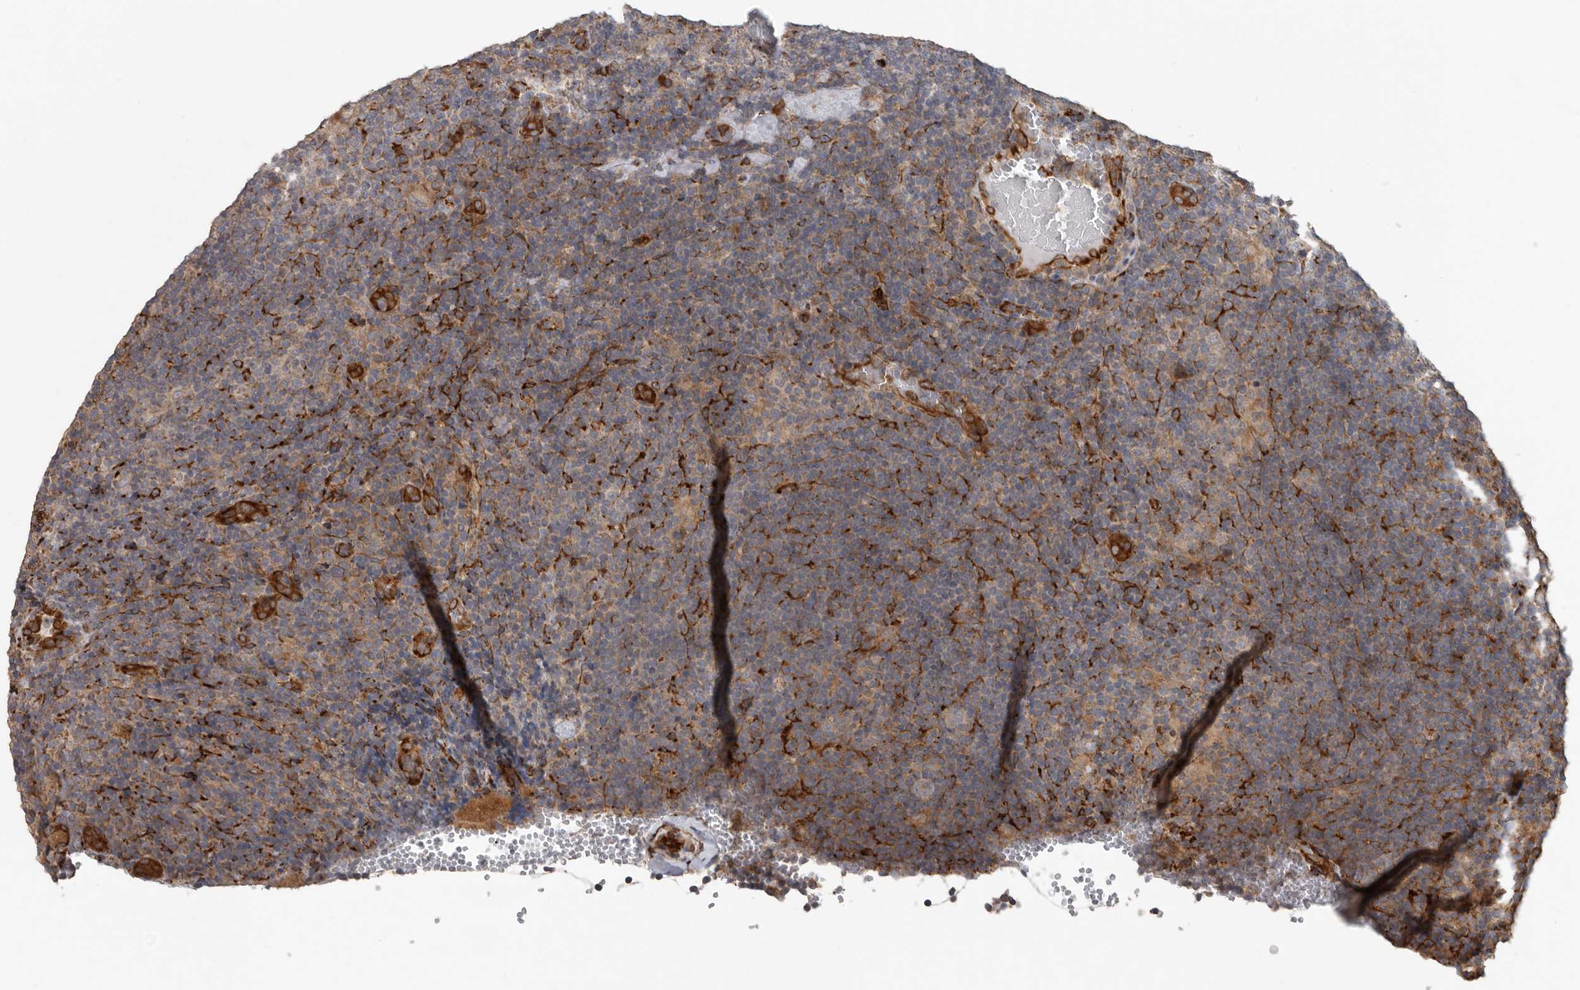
{"staining": {"intensity": "weak", "quantity": ">75%", "location": "cytoplasmic/membranous"}, "tissue": "lymphoma", "cell_type": "Tumor cells", "image_type": "cancer", "snomed": [{"axis": "morphology", "description": "Hodgkin's disease, NOS"}, {"axis": "topography", "description": "Lymph node"}], "caption": "Hodgkin's disease stained with DAB (3,3'-diaminobenzidine) immunohistochemistry reveals low levels of weak cytoplasmic/membranous staining in about >75% of tumor cells. (DAB (3,3'-diaminobenzidine) IHC, brown staining for protein, blue staining for nuclei).", "gene": "CEP350", "patient": {"sex": "female", "age": 57}}